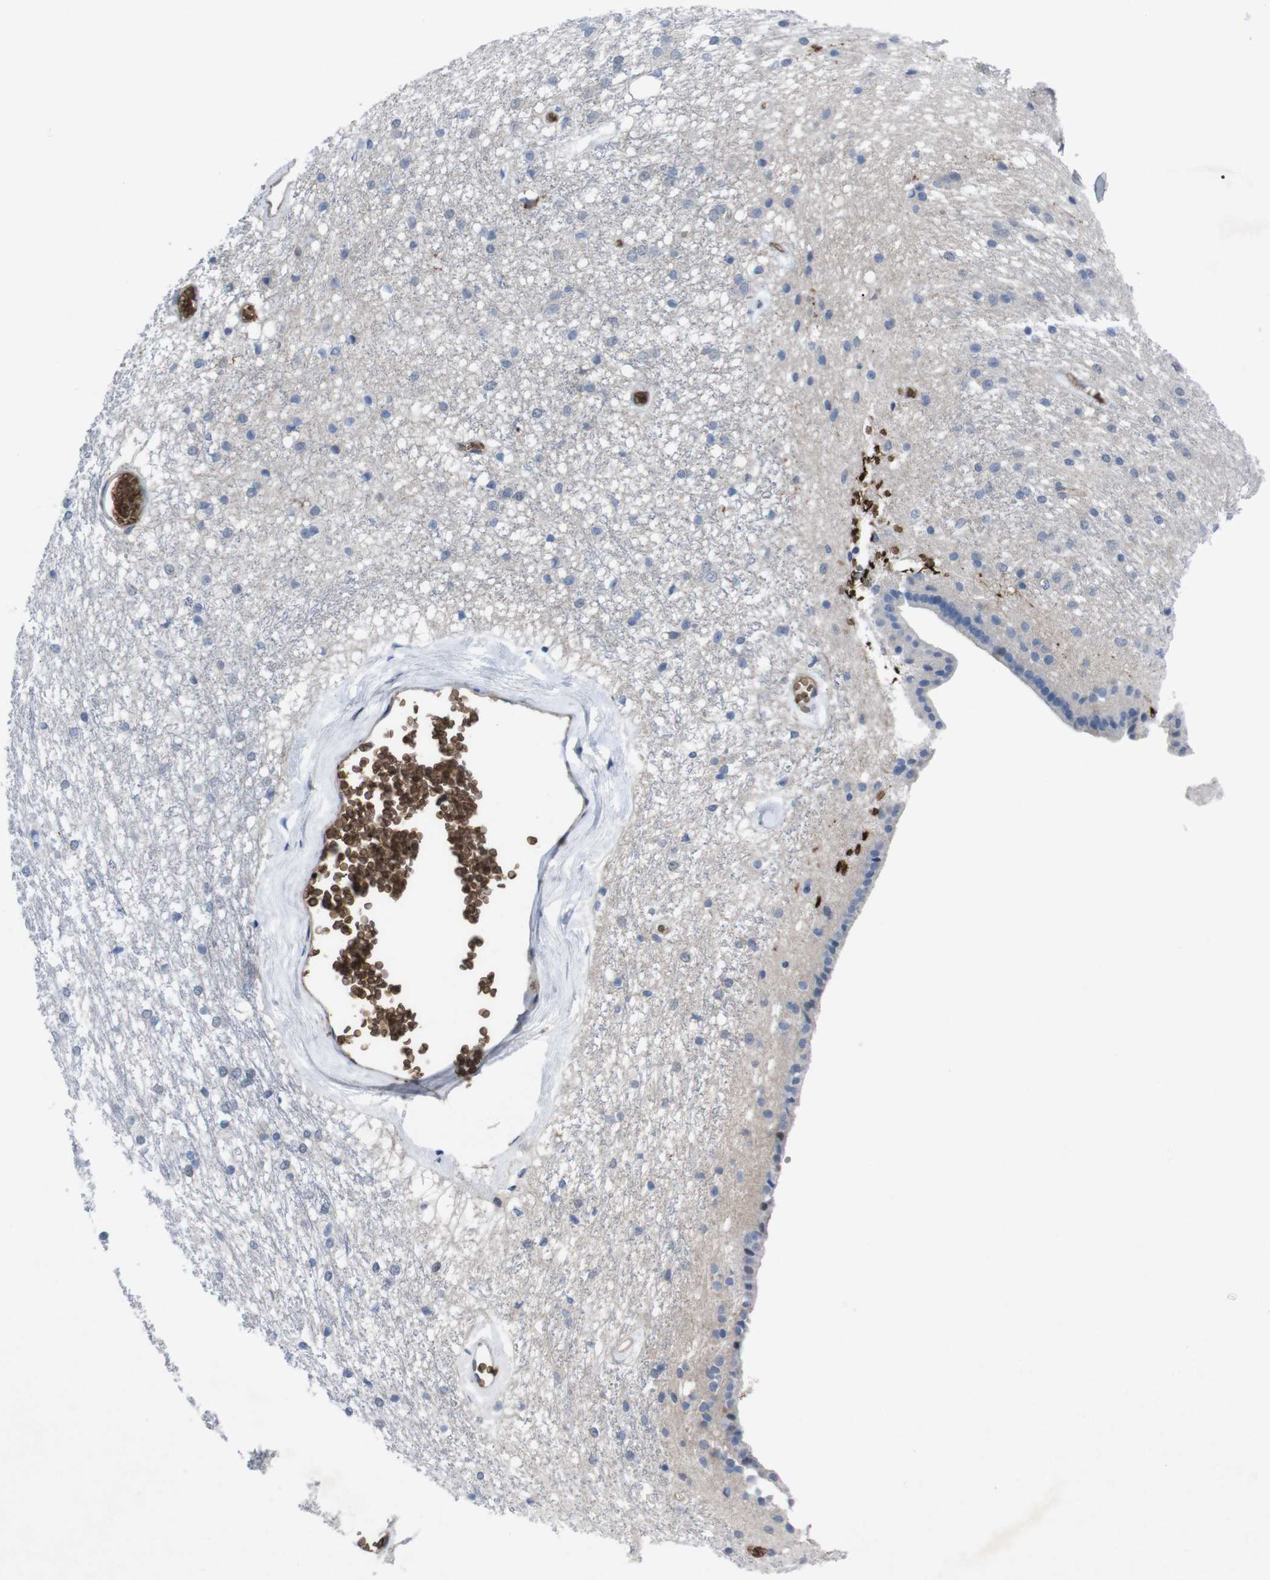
{"staining": {"intensity": "negative", "quantity": "none", "location": "none"}, "tissue": "caudate", "cell_type": "Glial cells", "image_type": "normal", "snomed": [{"axis": "morphology", "description": "Normal tissue, NOS"}, {"axis": "topography", "description": "Lateral ventricle wall"}], "caption": "Normal caudate was stained to show a protein in brown. There is no significant positivity in glial cells. (DAB immunohistochemistry (IHC) with hematoxylin counter stain).", "gene": "SPTB", "patient": {"sex": "female", "age": 19}}